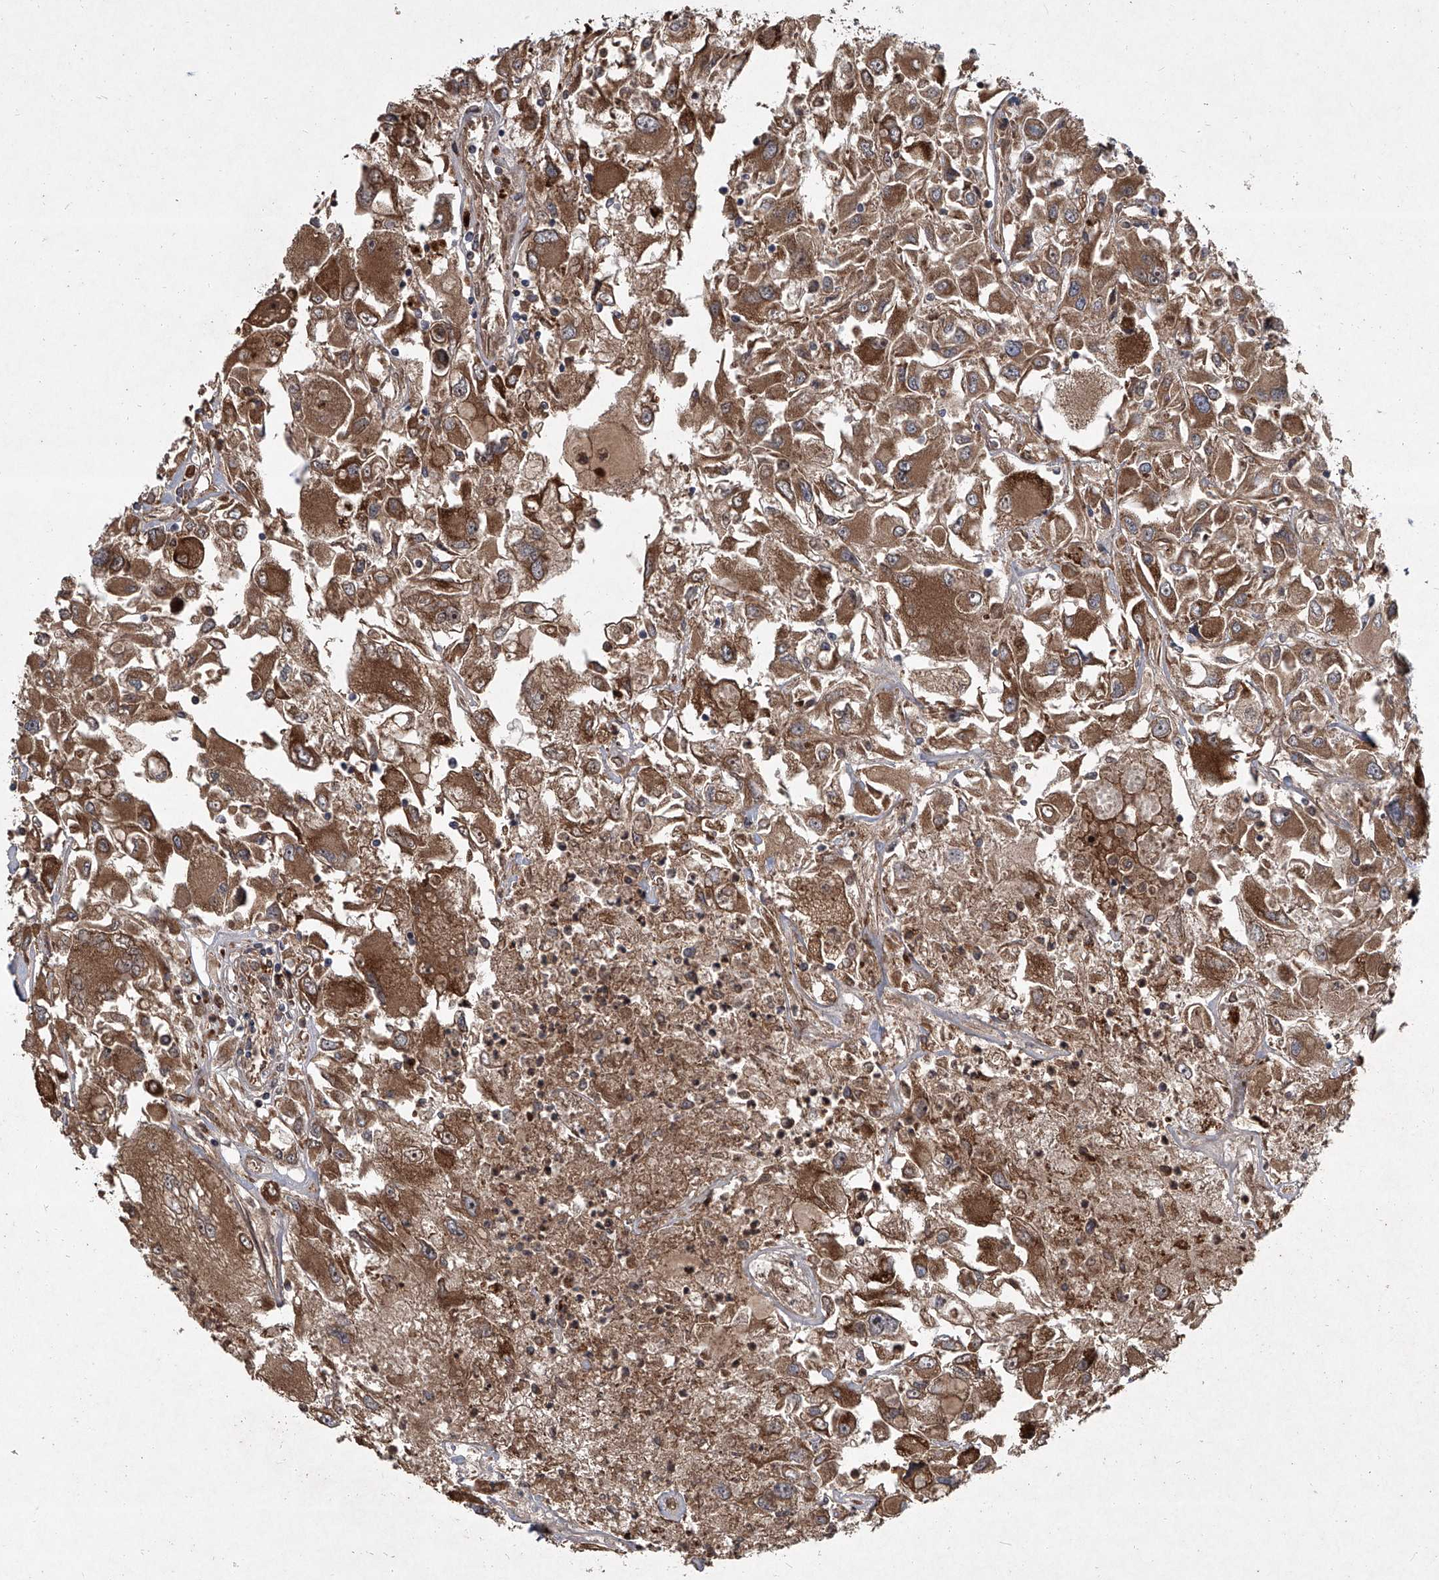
{"staining": {"intensity": "moderate", "quantity": ">75%", "location": "cytoplasmic/membranous"}, "tissue": "renal cancer", "cell_type": "Tumor cells", "image_type": "cancer", "snomed": [{"axis": "morphology", "description": "Adenocarcinoma, NOS"}, {"axis": "topography", "description": "Kidney"}], "caption": "Adenocarcinoma (renal) tissue displays moderate cytoplasmic/membranous staining in approximately >75% of tumor cells, visualized by immunohistochemistry. (DAB IHC with brightfield microscopy, high magnification).", "gene": "EVA1C", "patient": {"sex": "female", "age": 52}}